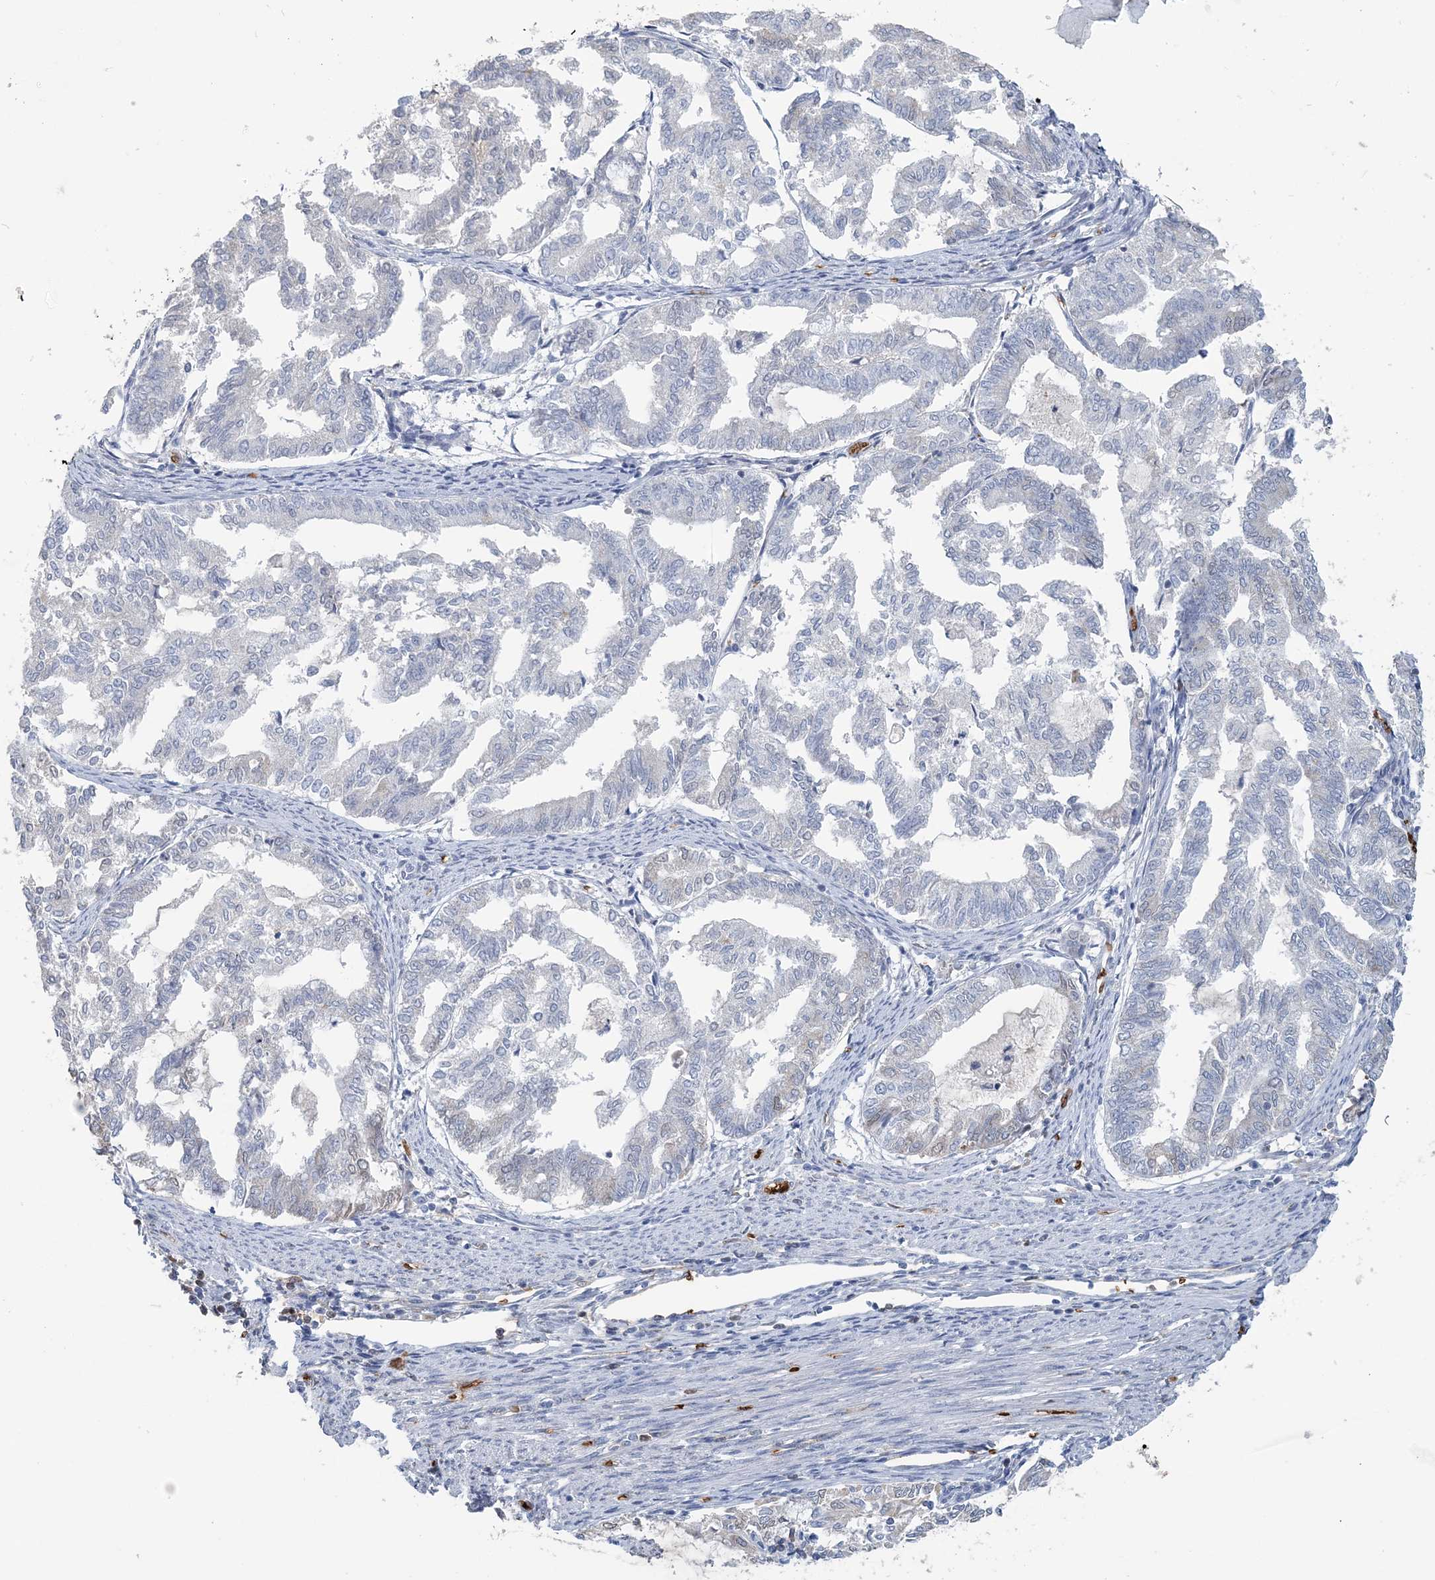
{"staining": {"intensity": "negative", "quantity": "none", "location": "none"}, "tissue": "endometrial cancer", "cell_type": "Tumor cells", "image_type": "cancer", "snomed": [{"axis": "morphology", "description": "Adenocarcinoma, NOS"}, {"axis": "topography", "description": "Endometrium"}], "caption": "Tumor cells show no significant staining in endometrial cancer. The staining was performed using DAB (3,3'-diaminobenzidine) to visualize the protein expression in brown, while the nuclei were stained in blue with hematoxylin (Magnification: 20x).", "gene": "HBD", "patient": {"sex": "female", "age": 79}}